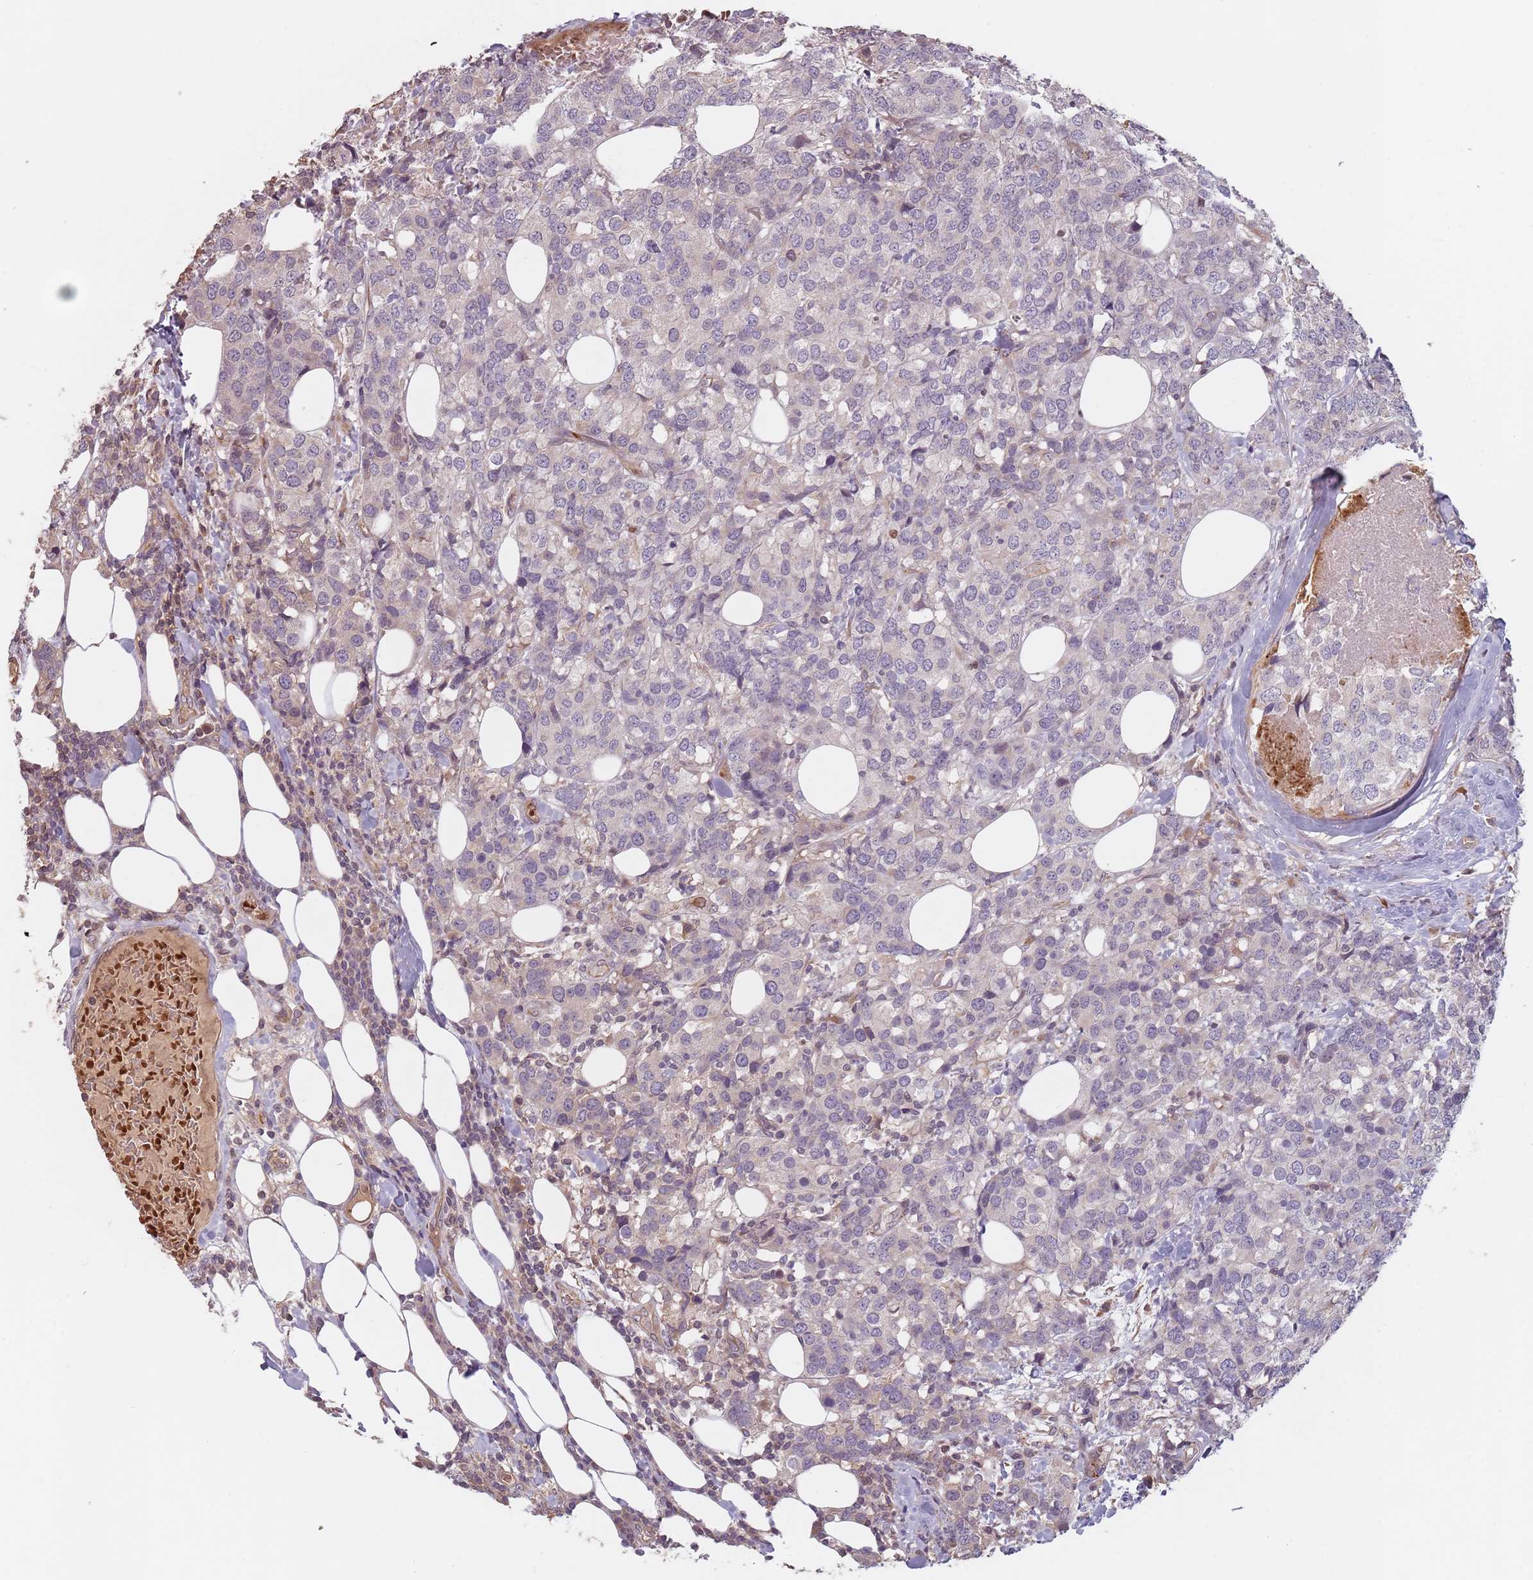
{"staining": {"intensity": "negative", "quantity": "none", "location": "none"}, "tissue": "breast cancer", "cell_type": "Tumor cells", "image_type": "cancer", "snomed": [{"axis": "morphology", "description": "Lobular carcinoma"}, {"axis": "topography", "description": "Breast"}], "caption": "Breast cancer was stained to show a protein in brown. There is no significant expression in tumor cells.", "gene": "GPR180", "patient": {"sex": "female", "age": 59}}